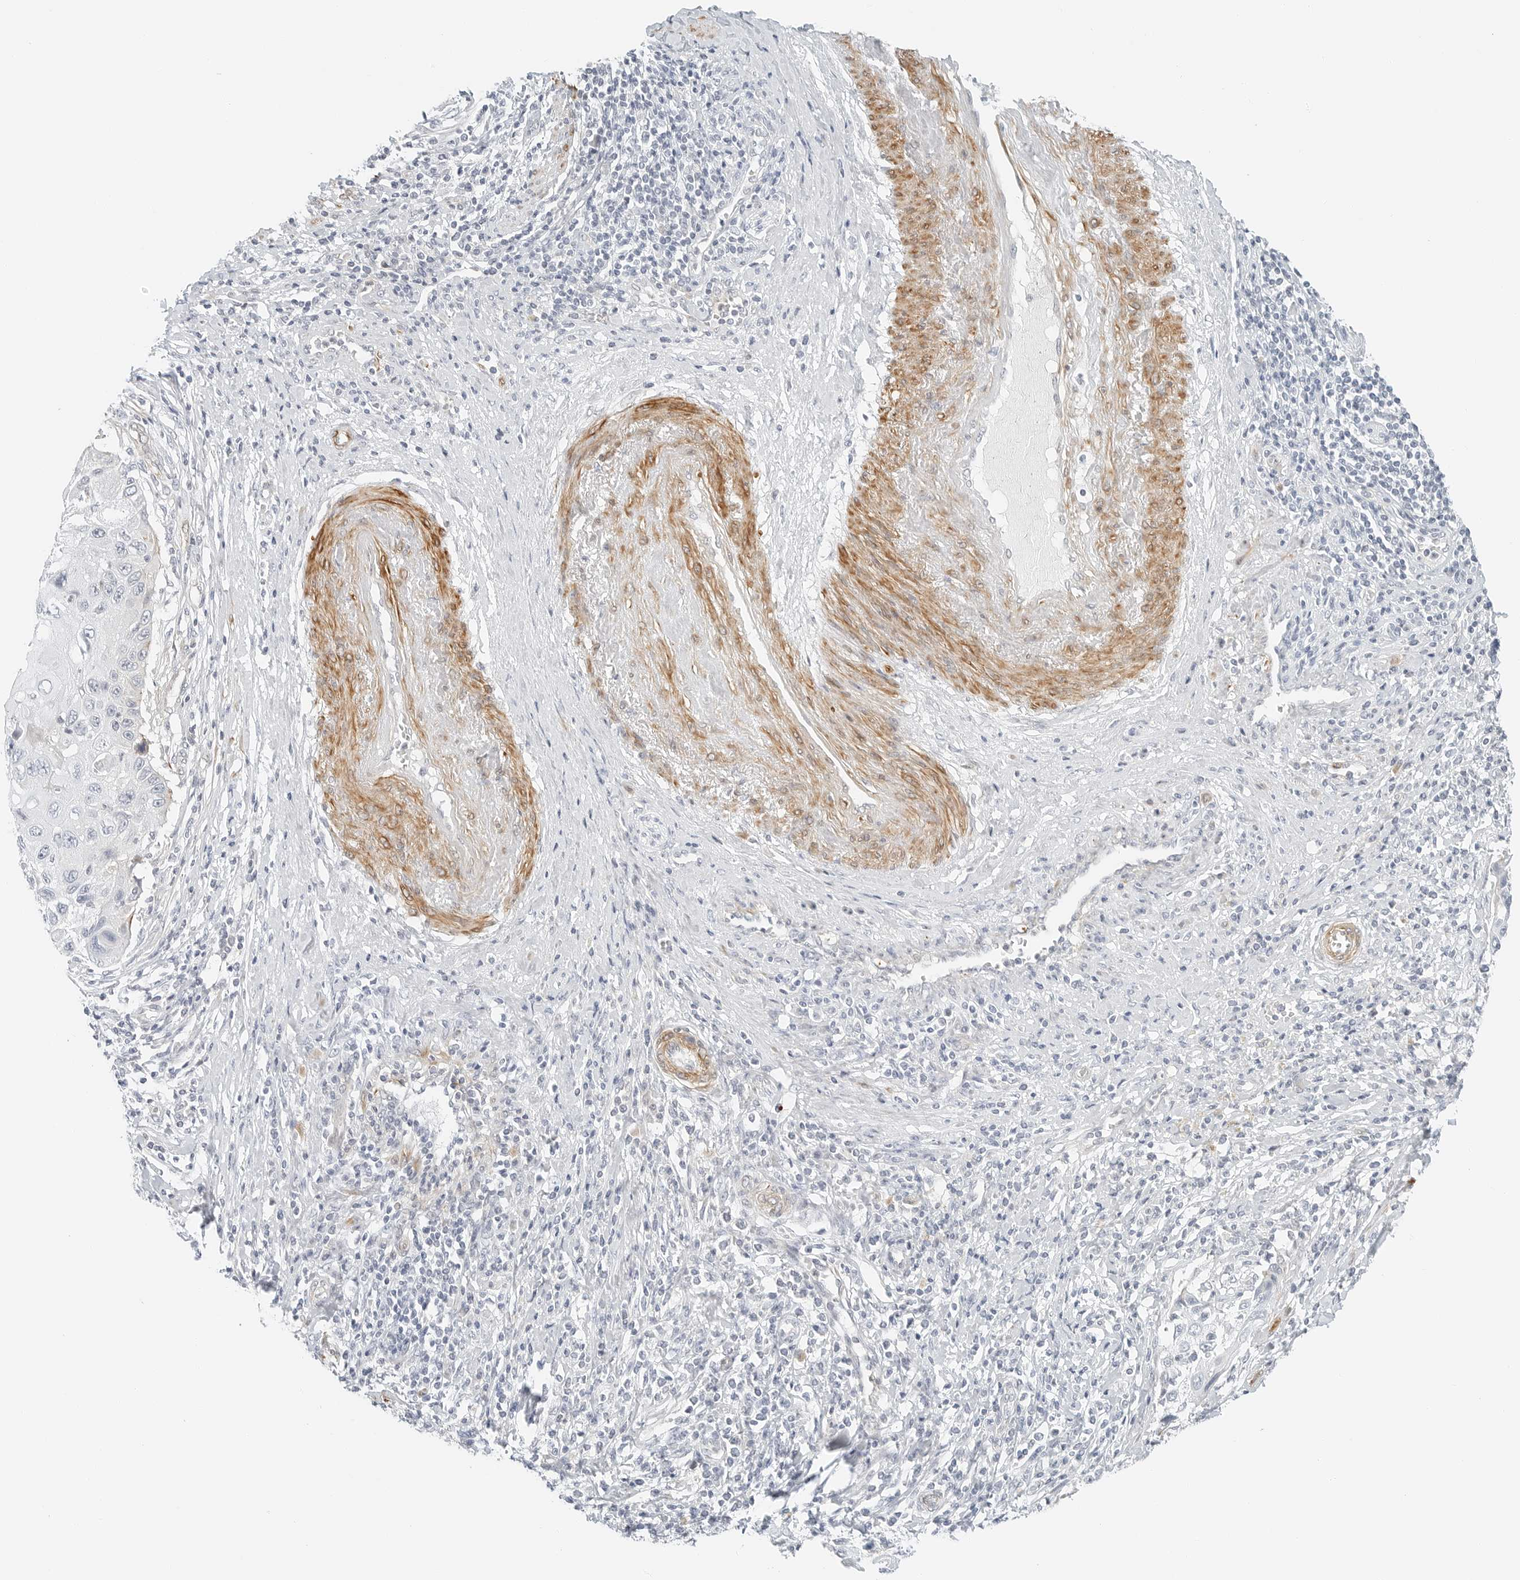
{"staining": {"intensity": "negative", "quantity": "none", "location": "none"}, "tissue": "cervical cancer", "cell_type": "Tumor cells", "image_type": "cancer", "snomed": [{"axis": "morphology", "description": "Squamous cell carcinoma, NOS"}, {"axis": "topography", "description": "Cervix"}], "caption": "Tumor cells show no significant positivity in squamous cell carcinoma (cervical).", "gene": "IQCC", "patient": {"sex": "female", "age": 70}}